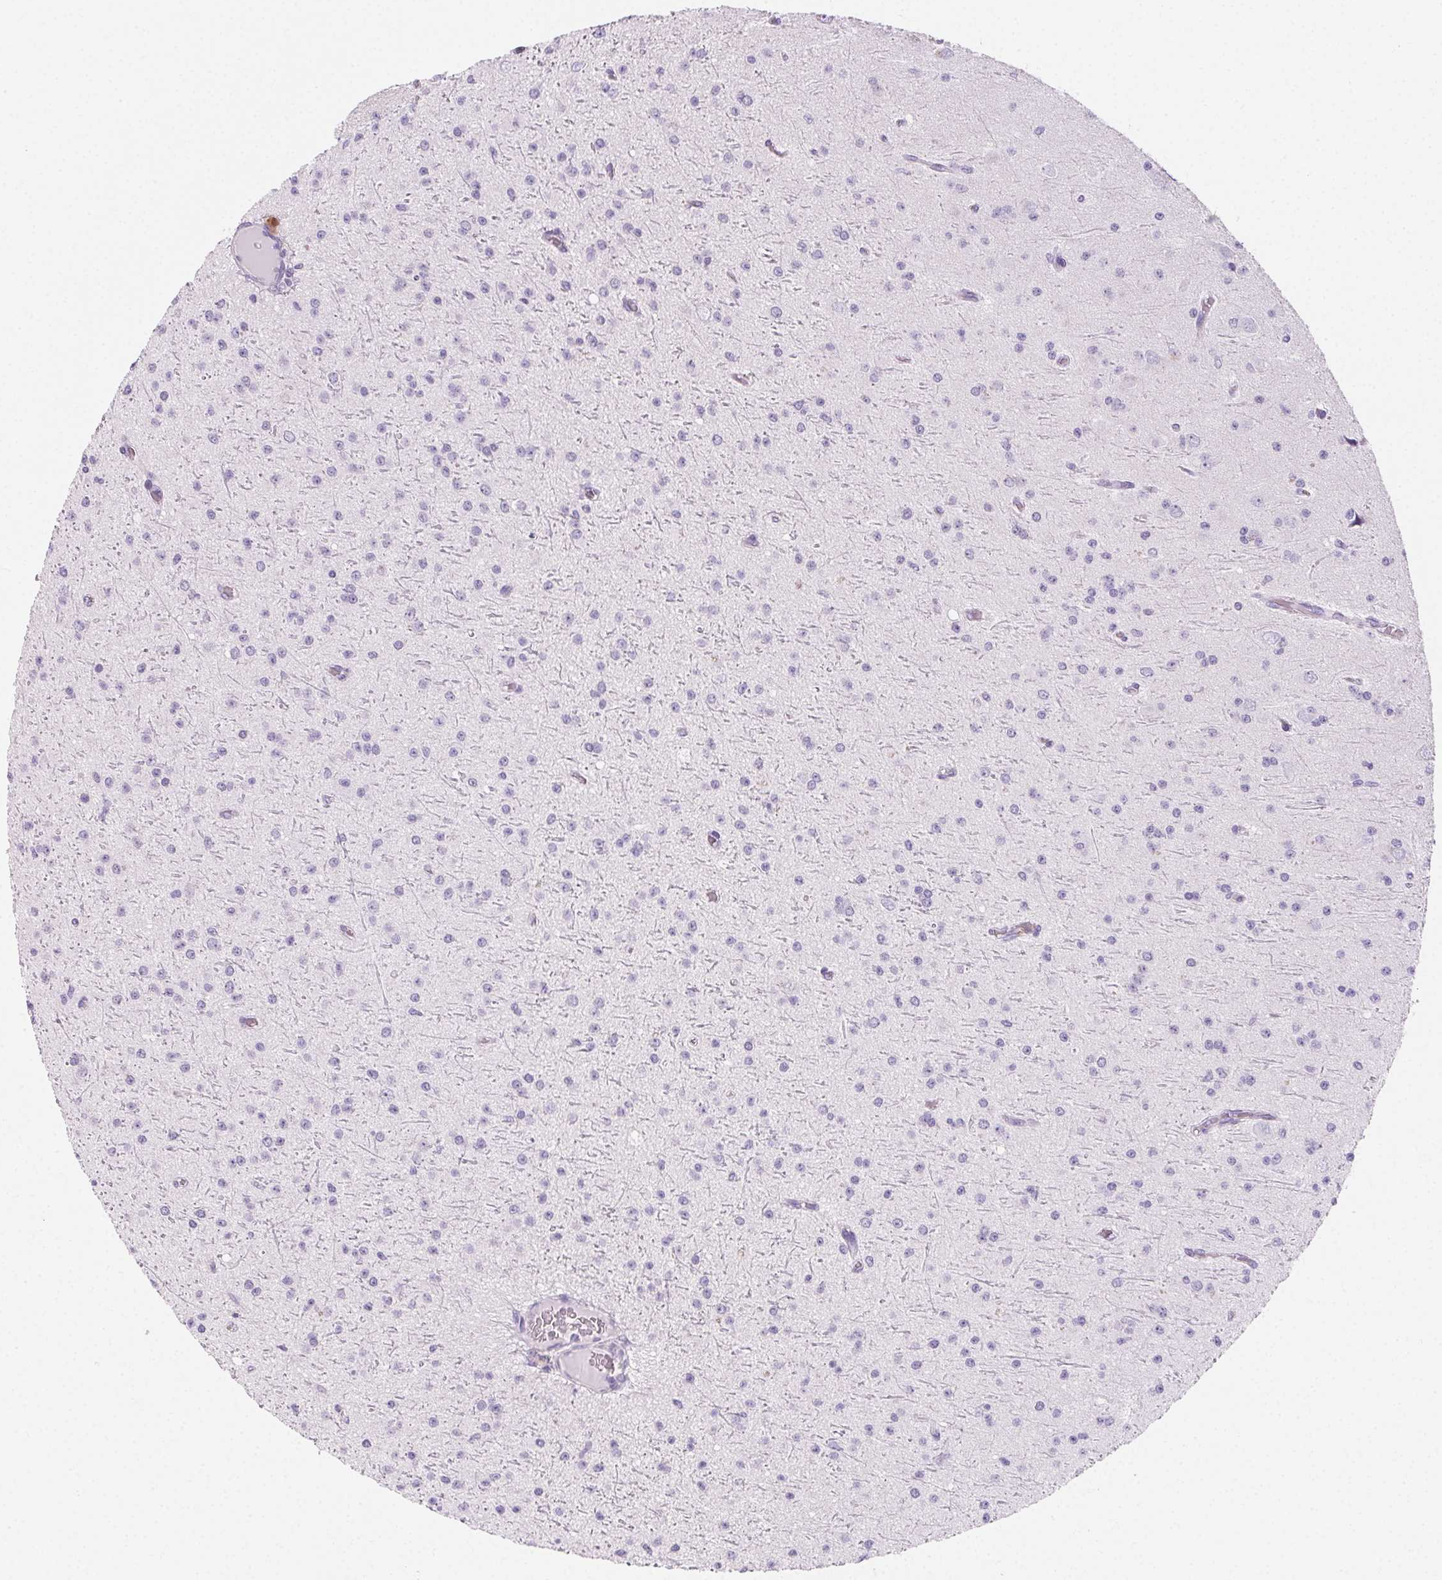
{"staining": {"intensity": "negative", "quantity": "none", "location": "none"}, "tissue": "glioma", "cell_type": "Tumor cells", "image_type": "cancer", "snomed": [{"axis": "morphology", "description": "Glioma, malignant, Low grade"}, {"axis": "topography", "description": "Brain"}], "caption": "DAB immunohistochemical staining of human glioma shows no significant staining in tumor cells. (DAB IHC, high magnification).", "gene": "PRSS3", "patient": {"sex": "male", "age": 27}}